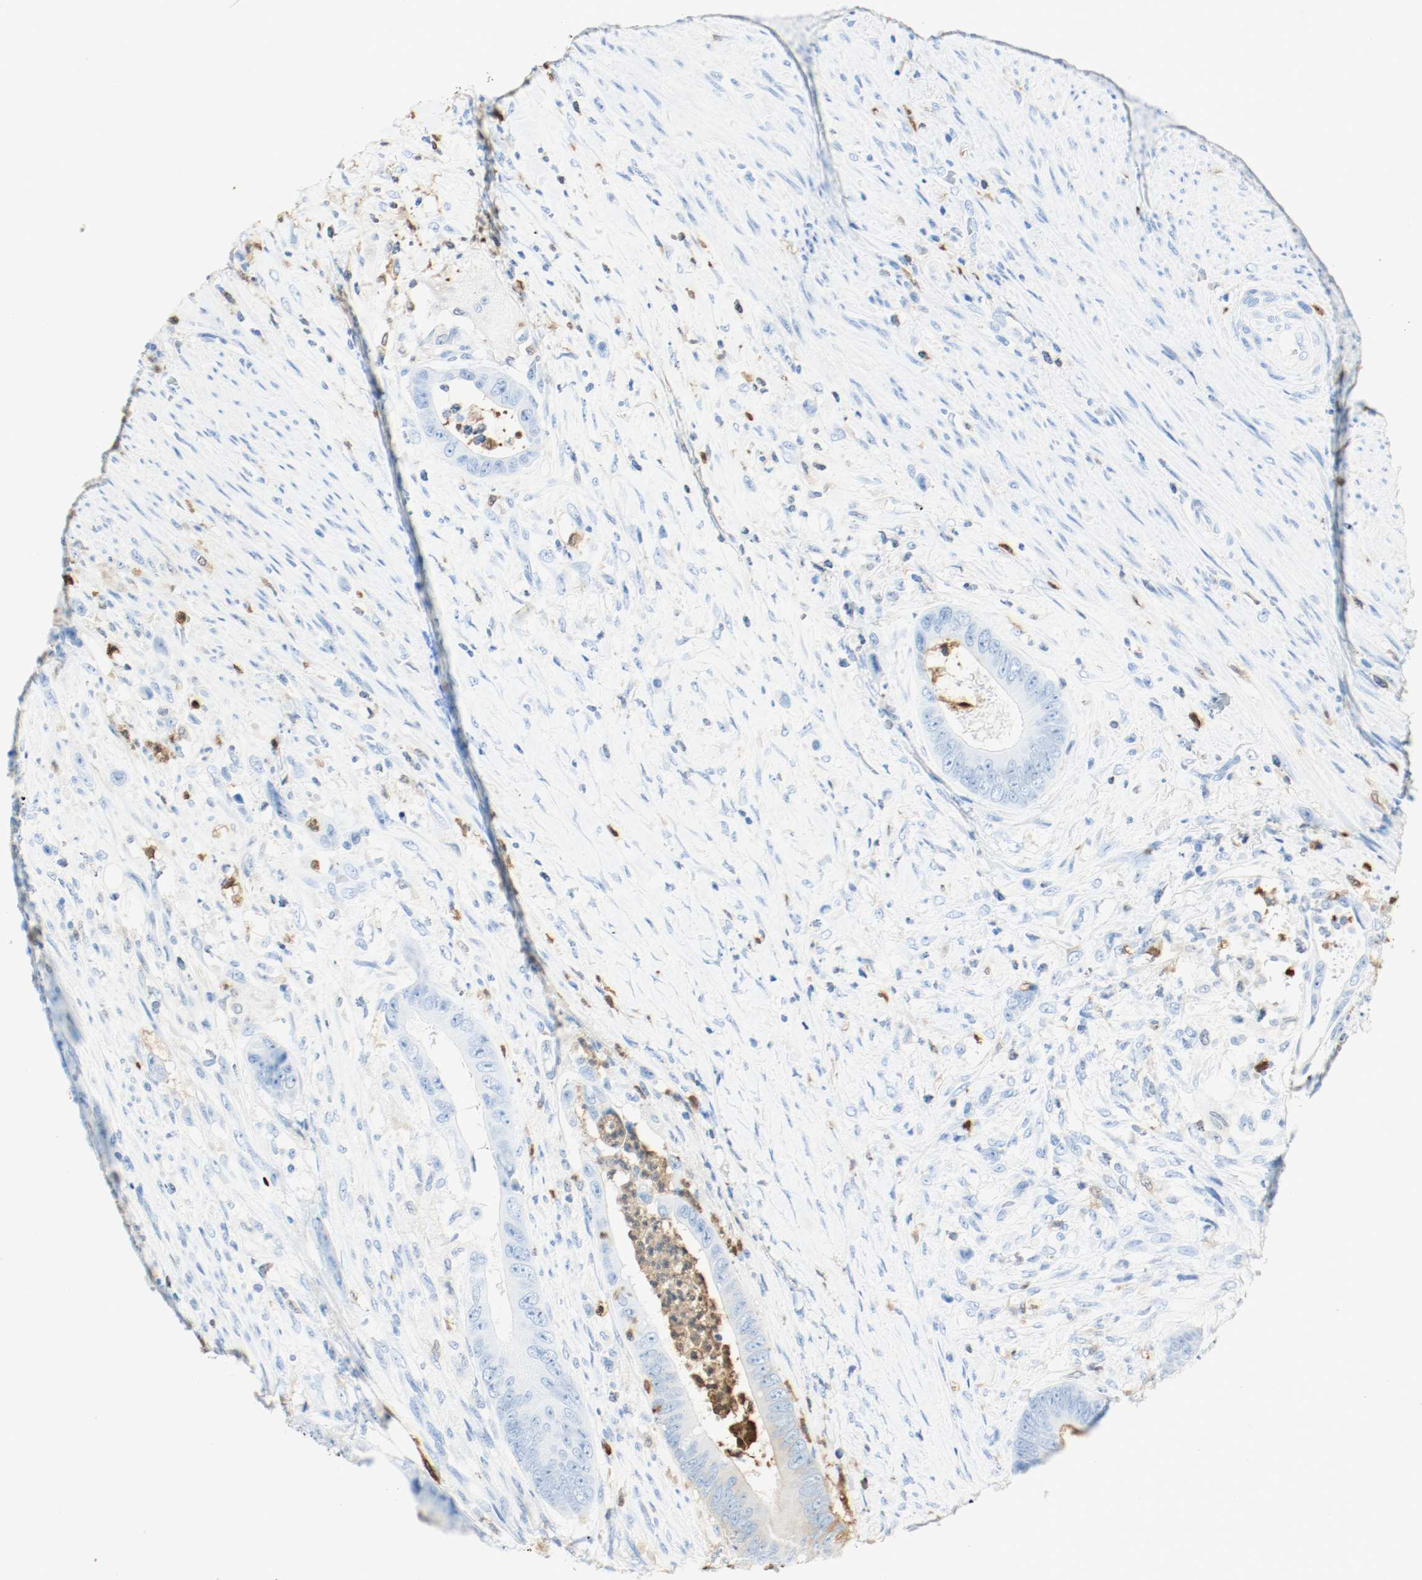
{"staining": {"intensity": "negative", "quantity": "none", "location": "none"}, "tissue": "colorectal cancer", "cell_type": "Tumor cells", "image_type": "cancer", "snomed": [{"axis": "morphology", "description": "Adenocarcinoma, NOS"}, {"axis": "topography", "description": "Rectum"}], "caption": "IHC photomicrograph of neoplastic tissue: human colorectal cancer stained with DAB shows no significant protein staining in tumor cells. (Immunohistochemistry, brightfield microscopy, high magnification).", "gene": "S100A9", "patient": {"sex": "female", "age": 77}}